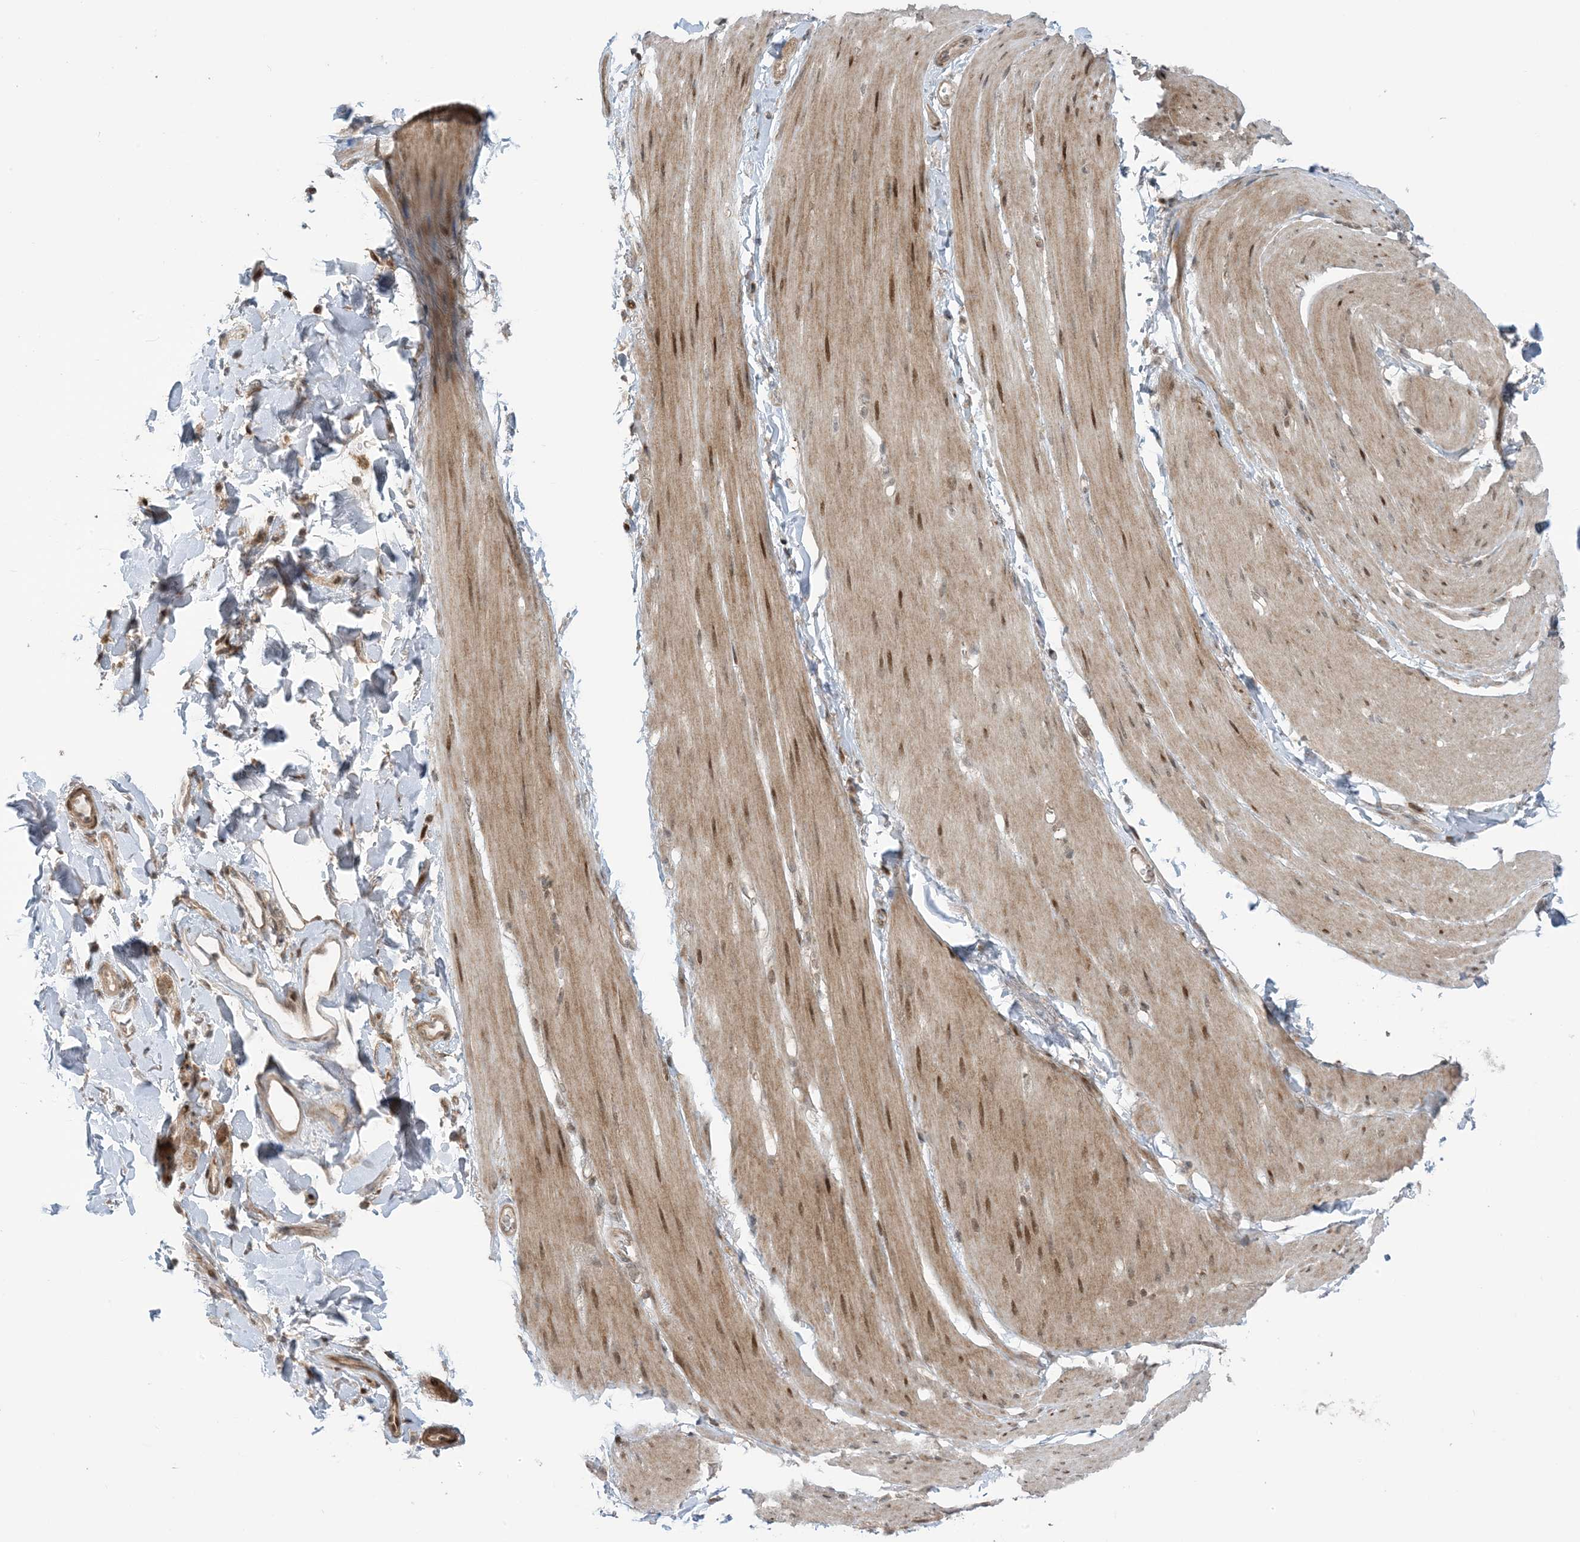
{"staining": {"intensity": "moderate", "quantity": "<25%", "location": "cytoplasmic/membranous,nuclear"}, "tissue": "smooth muscle", "cell_type": "Smooth muscle cells", "image_type": "normal", "snomed": [{"axis": "morphology", "description": "Normal tissue, NOS"}, {"axis": "topography", "description": "Smooth muscle"}, {"axis": "topography", "description": "Small intestine"}], "caption": "Immunohistochemical staining of normal smooth muscle displays <25% levels of moderate cytoplasmic/membranous,nuclear protein expression in approximately <25% of smooth muscle cells. (DAB (3,3'-diaminobenzidine) IHC, brown staining for protein, blue staining for nuclei).", "gene": "PHLDB2", "patient": {"sex": "female", "age": 84}}